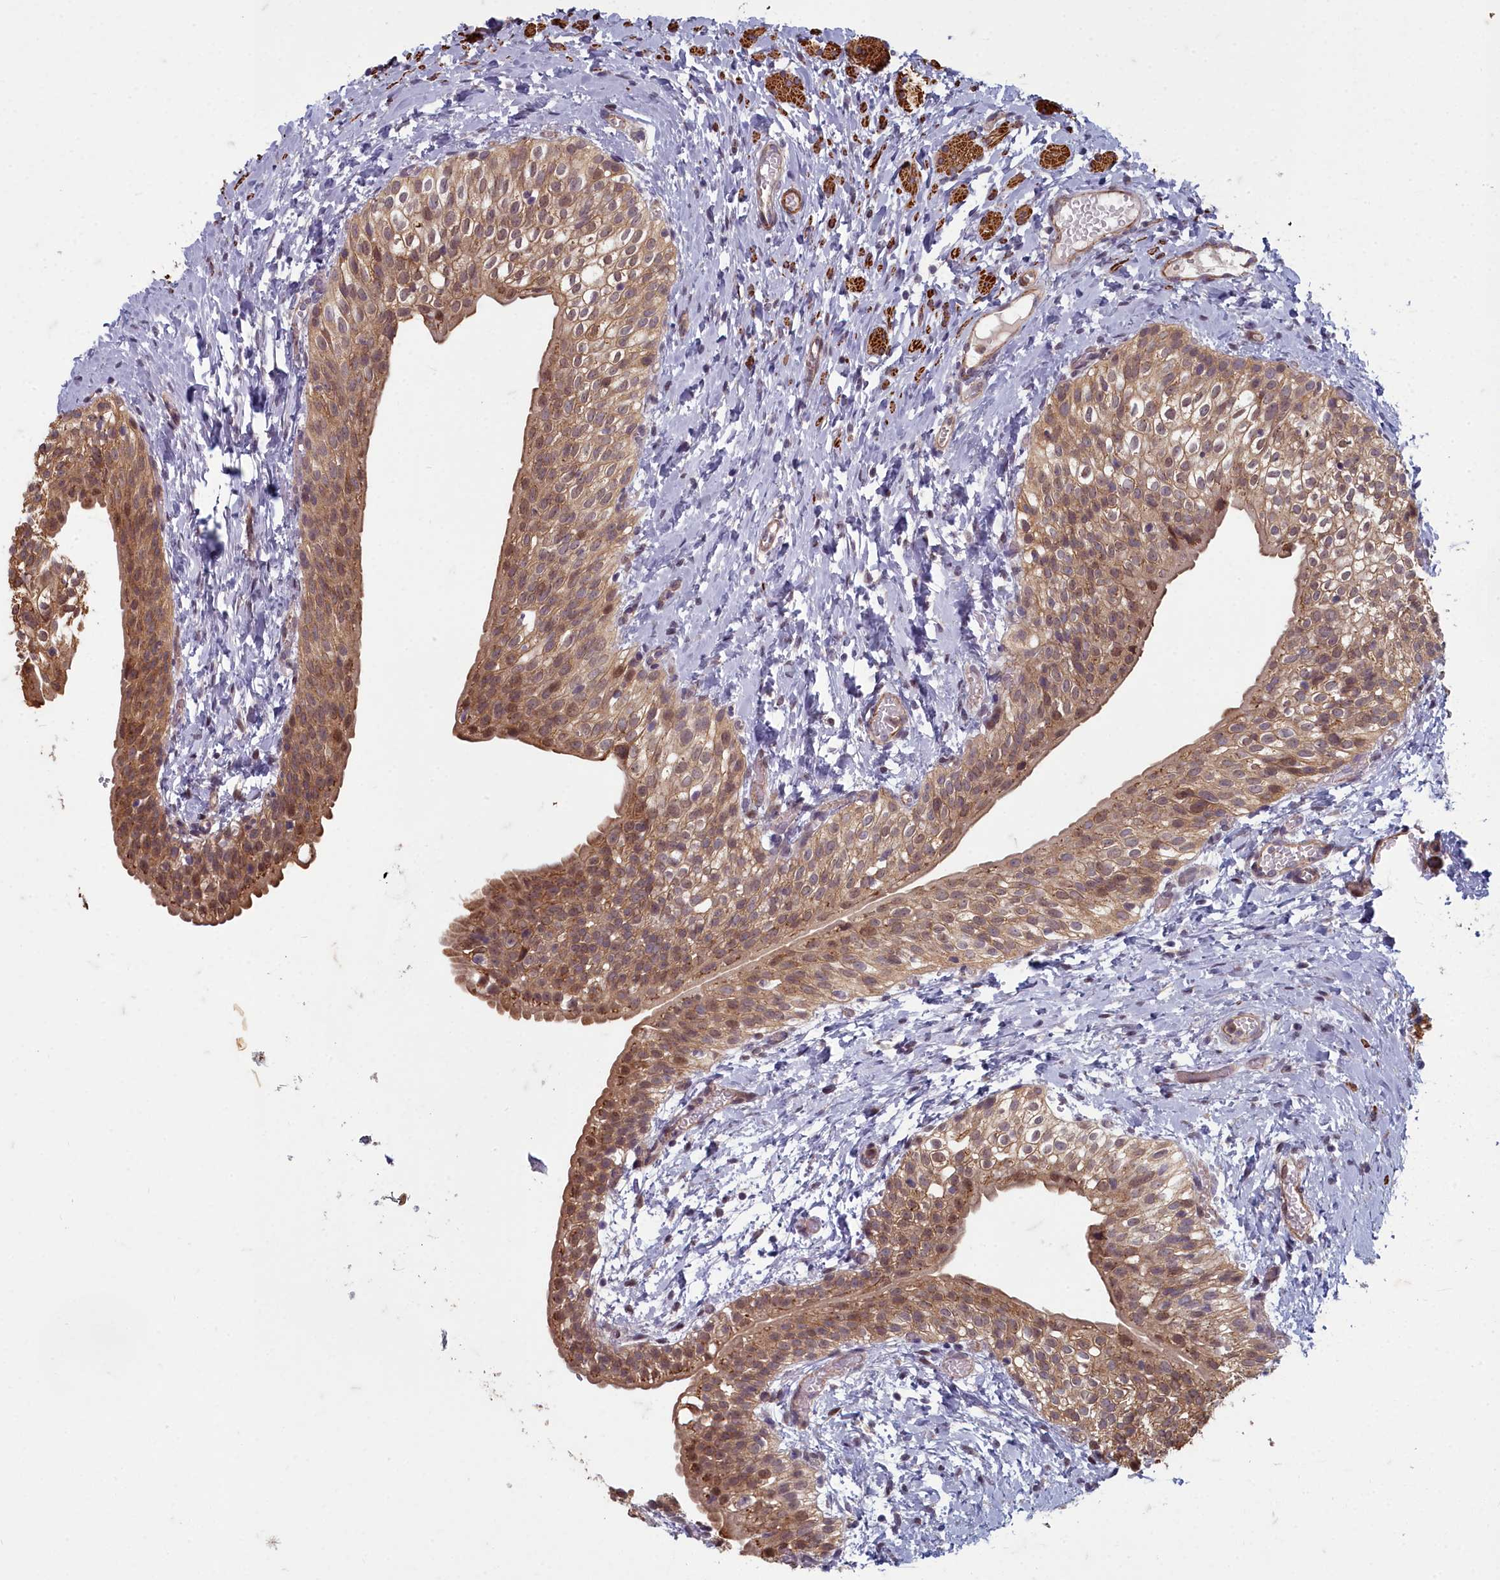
{"staining": {"intensity": "moderate", "quantity": ">75%", "location": "cytoplasmic/membranous,nuclear"}, "tissue": "urinary bladder", "cell_type": "Urothelial cells", "image_type": "normal", "snomed": [{"axis": "morphology", "description": "Normal tissue, NOS"}, {"axis": "topography", "description": "Urinary bladder"}], "caption": "High-power microscopy captured an immunohistochemistry micrograph of benign urinary bladder, revealing moderate cytoplasmic/membranous,nuclear positivity in approximately >75% of urothelial cells.", "gene": "ZNF626", "patient": {"sex": "male", "age": 1}}